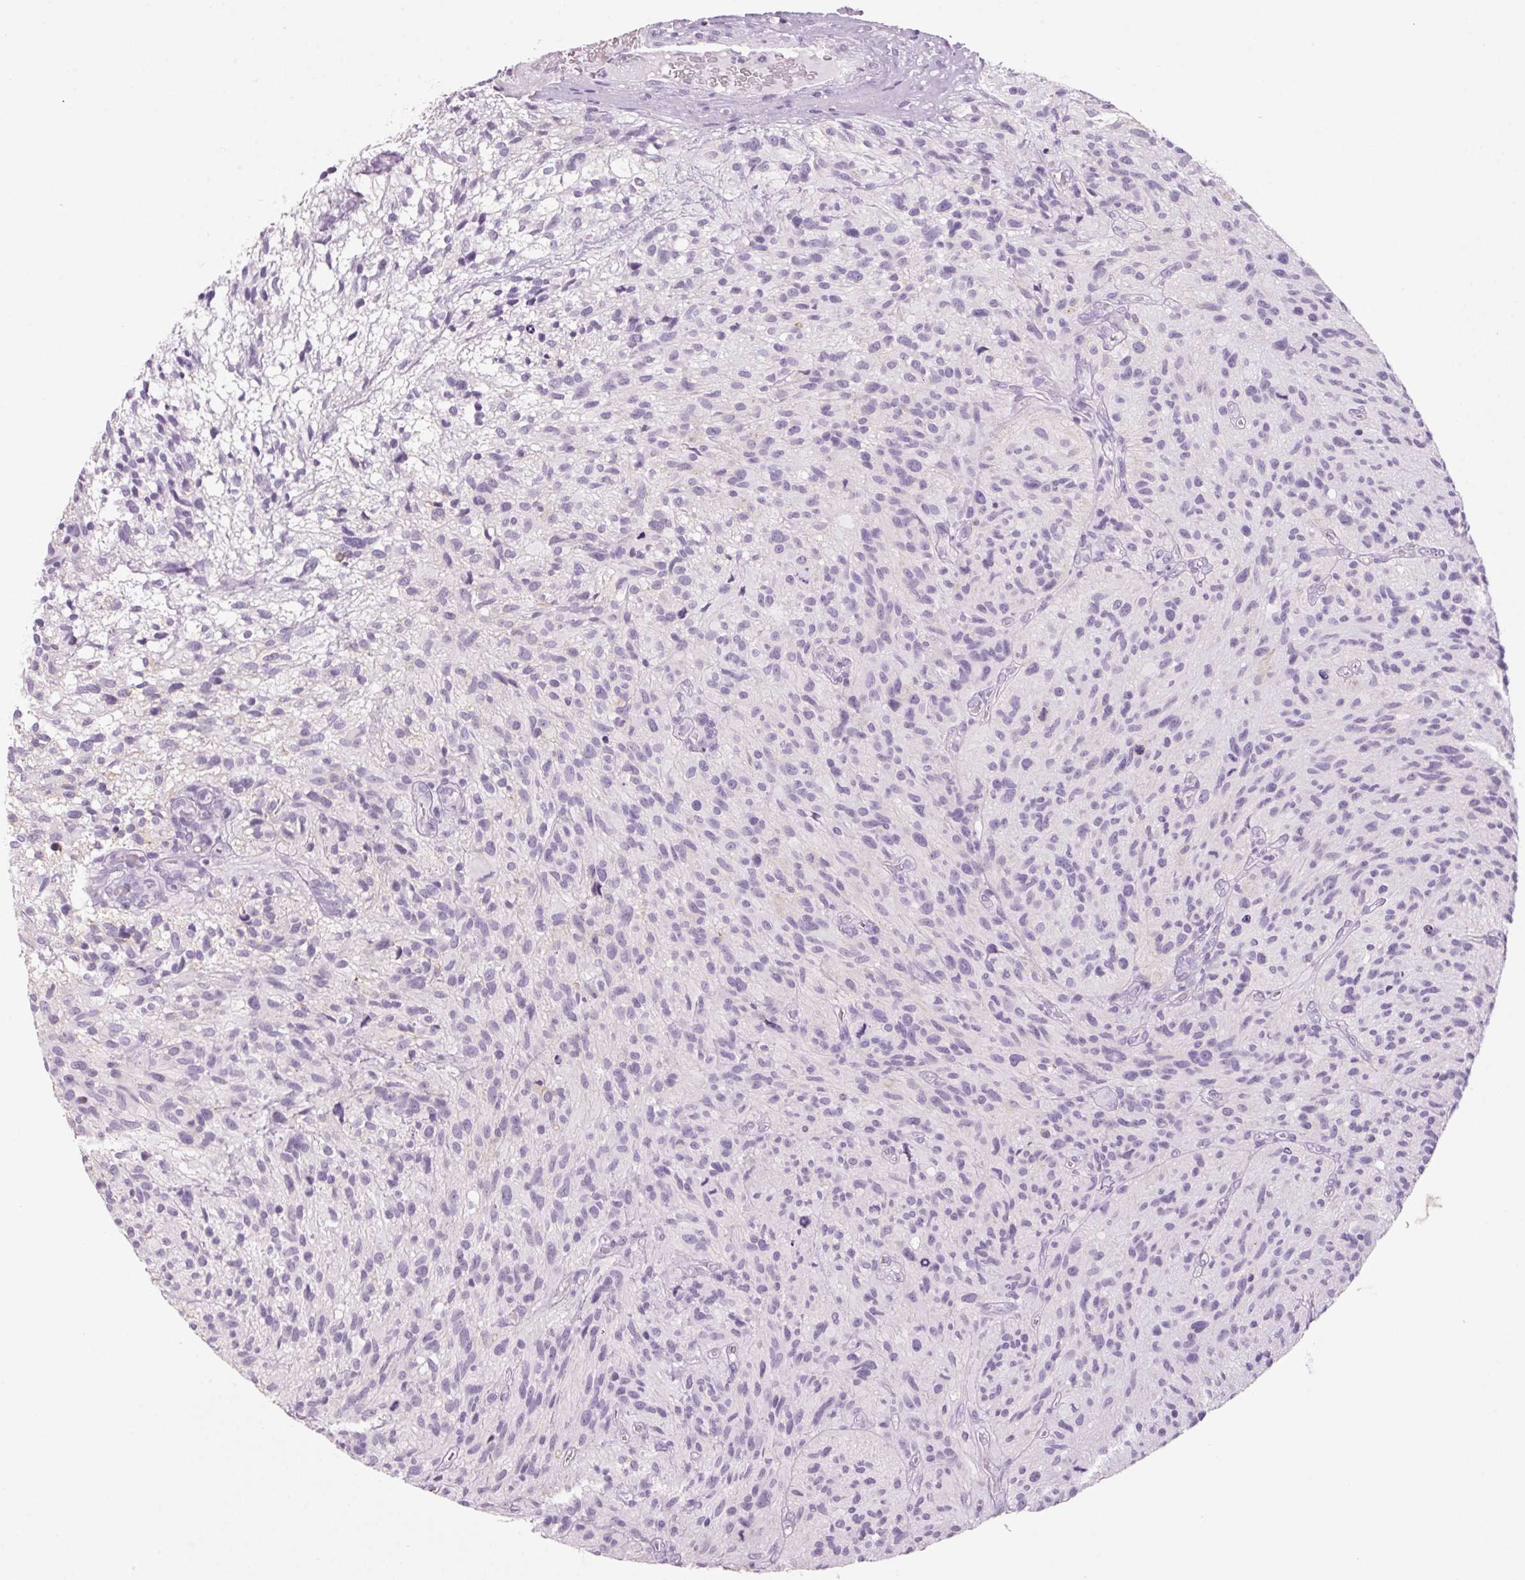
{"staining": {"intensity": "negative", "quantity": "none", "location": "none"}, "tissue": "glioma", "cell_type": "Tumor cells", "image_type": "cancer", "snomed": [{"axis": "morphology", "description": "Glioma, malignant, High grade"}, {"axis": "topography", "description": "Brain"}], "caption": "IHC photomicrograph of neoplastic tissue: glioma stained with DAB (3,3'-diaminobenzidine) reveals no significant protein expression in tumor cells. (Brightfield microscopy of DAB immunohistochemistry (IHC) at high magnification).", "gene": "PPP1R1A", "patient": {"sex": "male", "age": 75}}